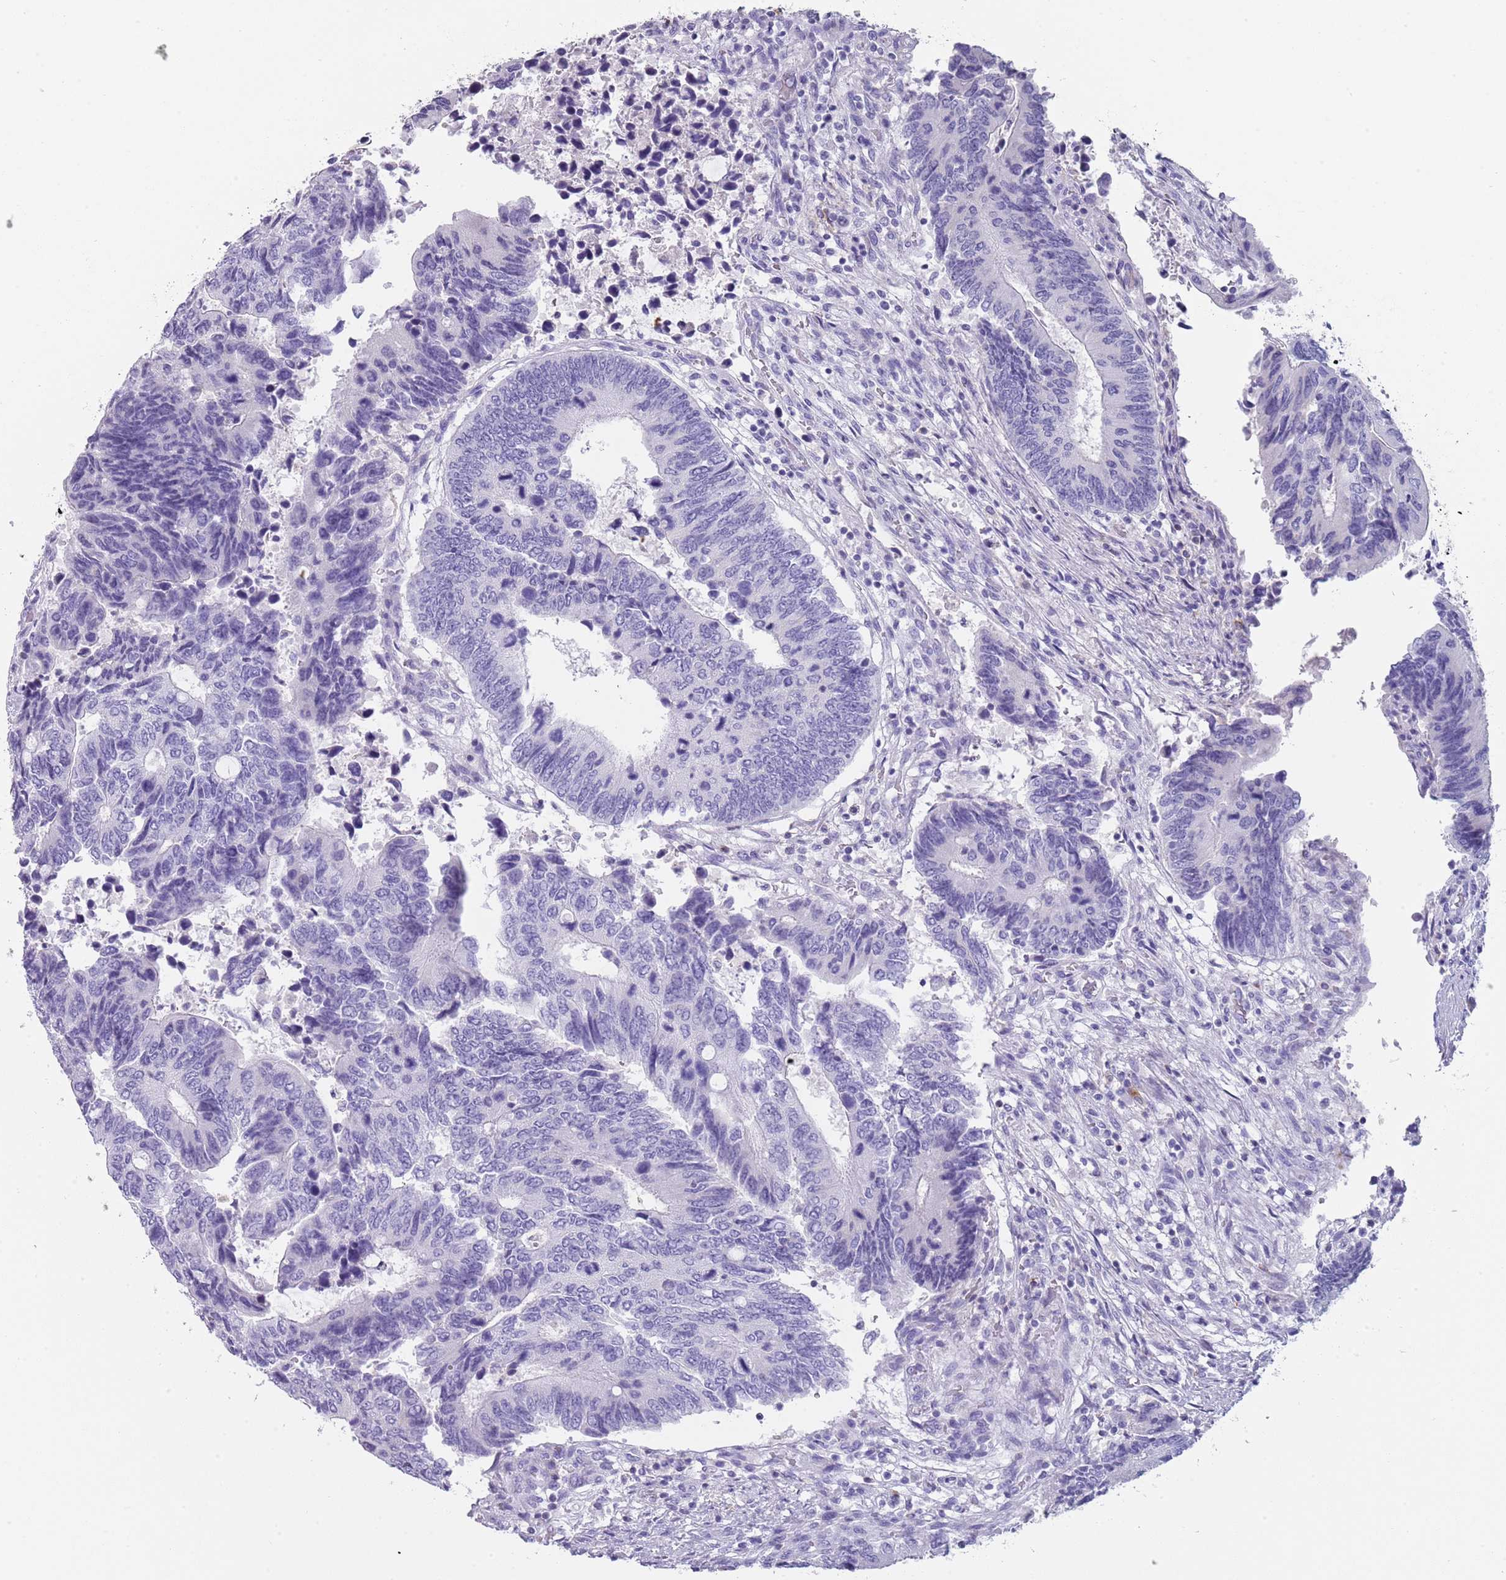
{"staining": {"intensity": "negative", "quantity": "none", "location": "none"}, "tissue": "colorectal cancer", "cell_type": "Tumor cells", "image_type": "cancer", "snomed": [{"axis": "morphology", "description": "Adenocarcinoma, NOS"}, {"axis": "topography", "description": "Colon"}], "caption": "This is a photomicrograph of immunohistochemistry (IHC) staining of colorectal cancer (adenocarcinoma), which shows no expression in tumor cells.", "gene": "NBPF20", "patient": {"sex": "male", "age": 87}}